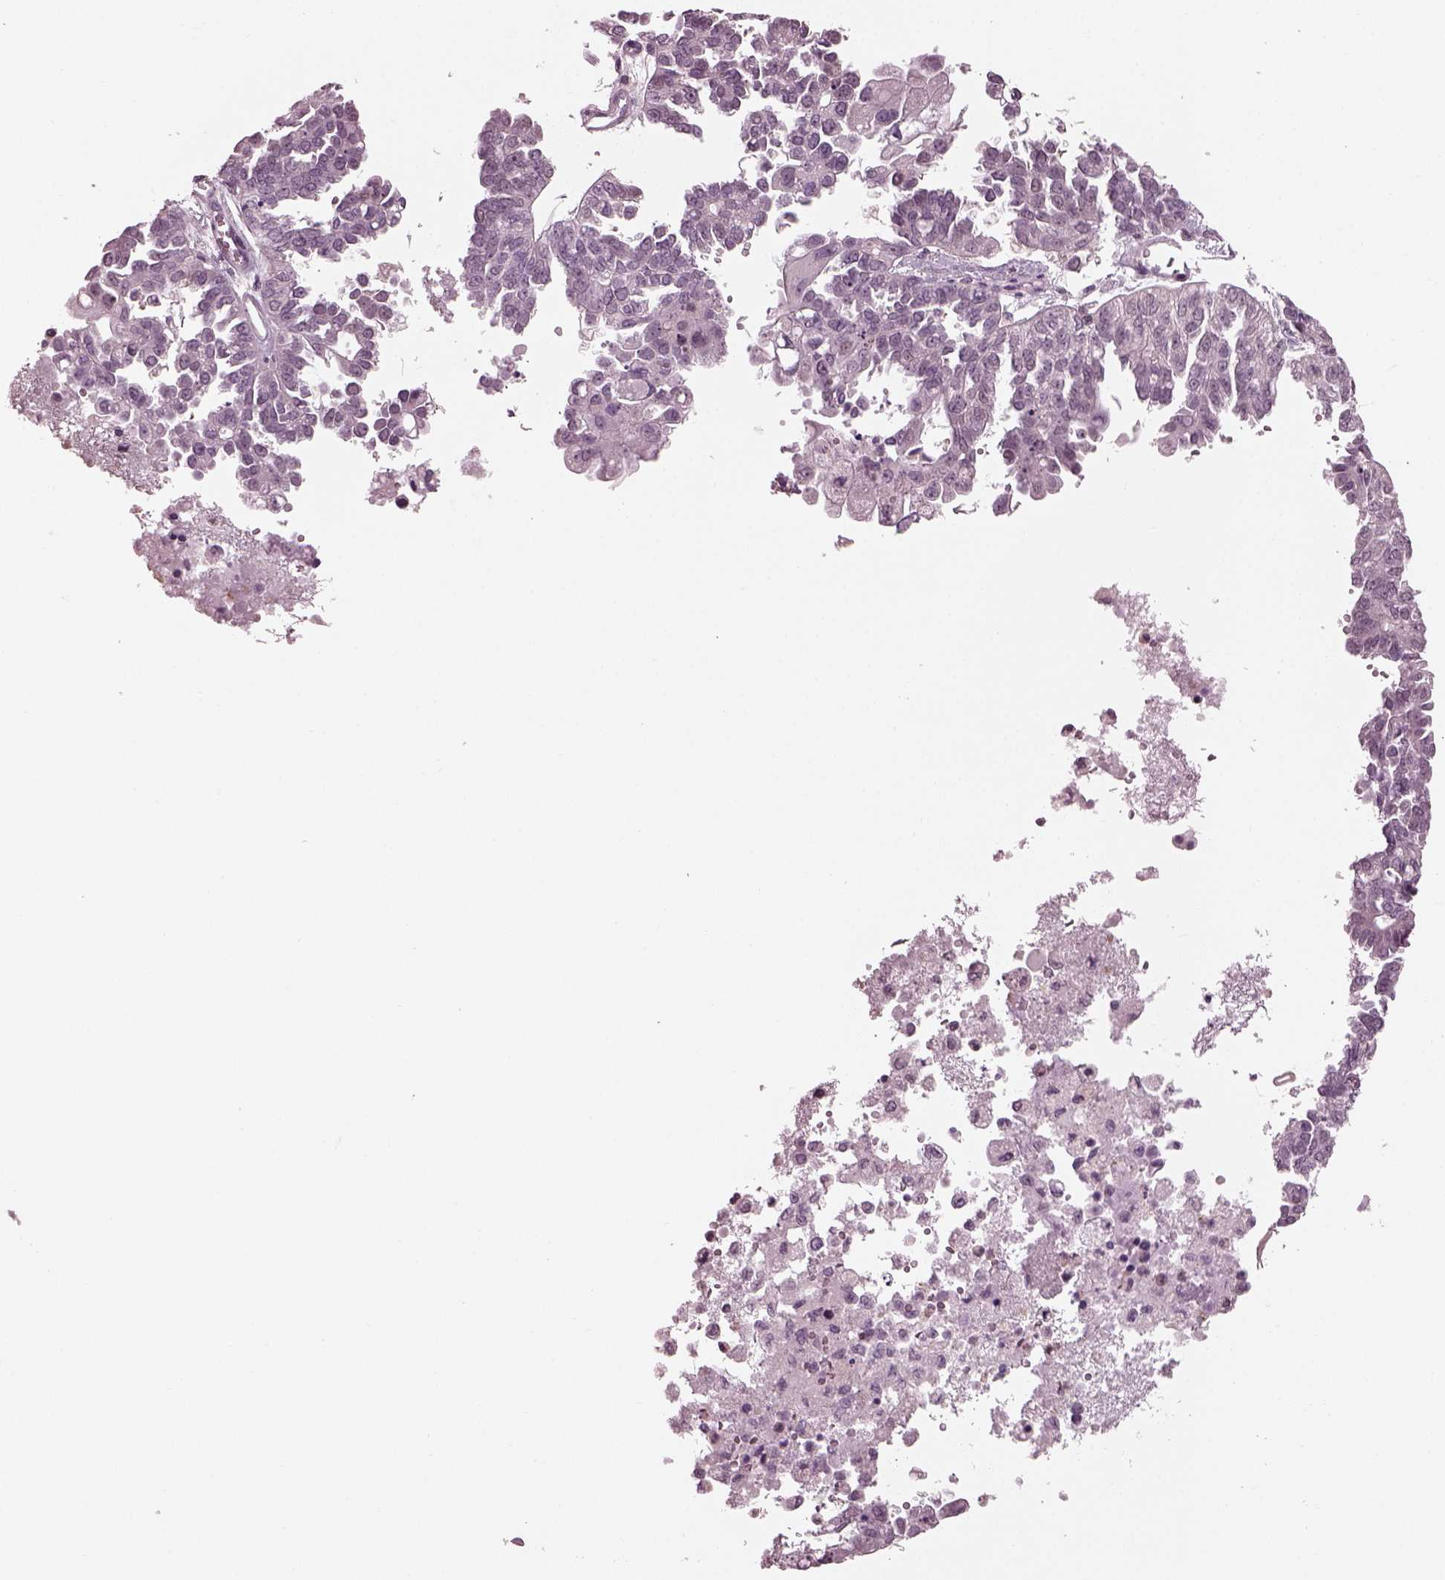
{"staining": {"intensity": "negative", "quantity": "none", "location": "none"}, "tissue": "ovarian cancer", "cell_type": "Tumor cells", "image_type": "cancer", "snomed": [{"axis": "morphology", "description": "Cystadenocarcinoma, serous, NOS"}, {"axis": "topography", "description": "Ovary"}], "caption": "High magnification brightfield microscopy of ovarian cancer (serous cystadenocarcinoma) stained with DAB (3,3'-diaminobenzidine) (brown) and counterstained with hematoxylin (blue): tumor cells show no significant expression. The staining is performed using DAB brown chromogen with nuclei counter-stained in using hematoxylin.", "gene": "BFSP1", "patient": {"sex": "female", "age": 53}}